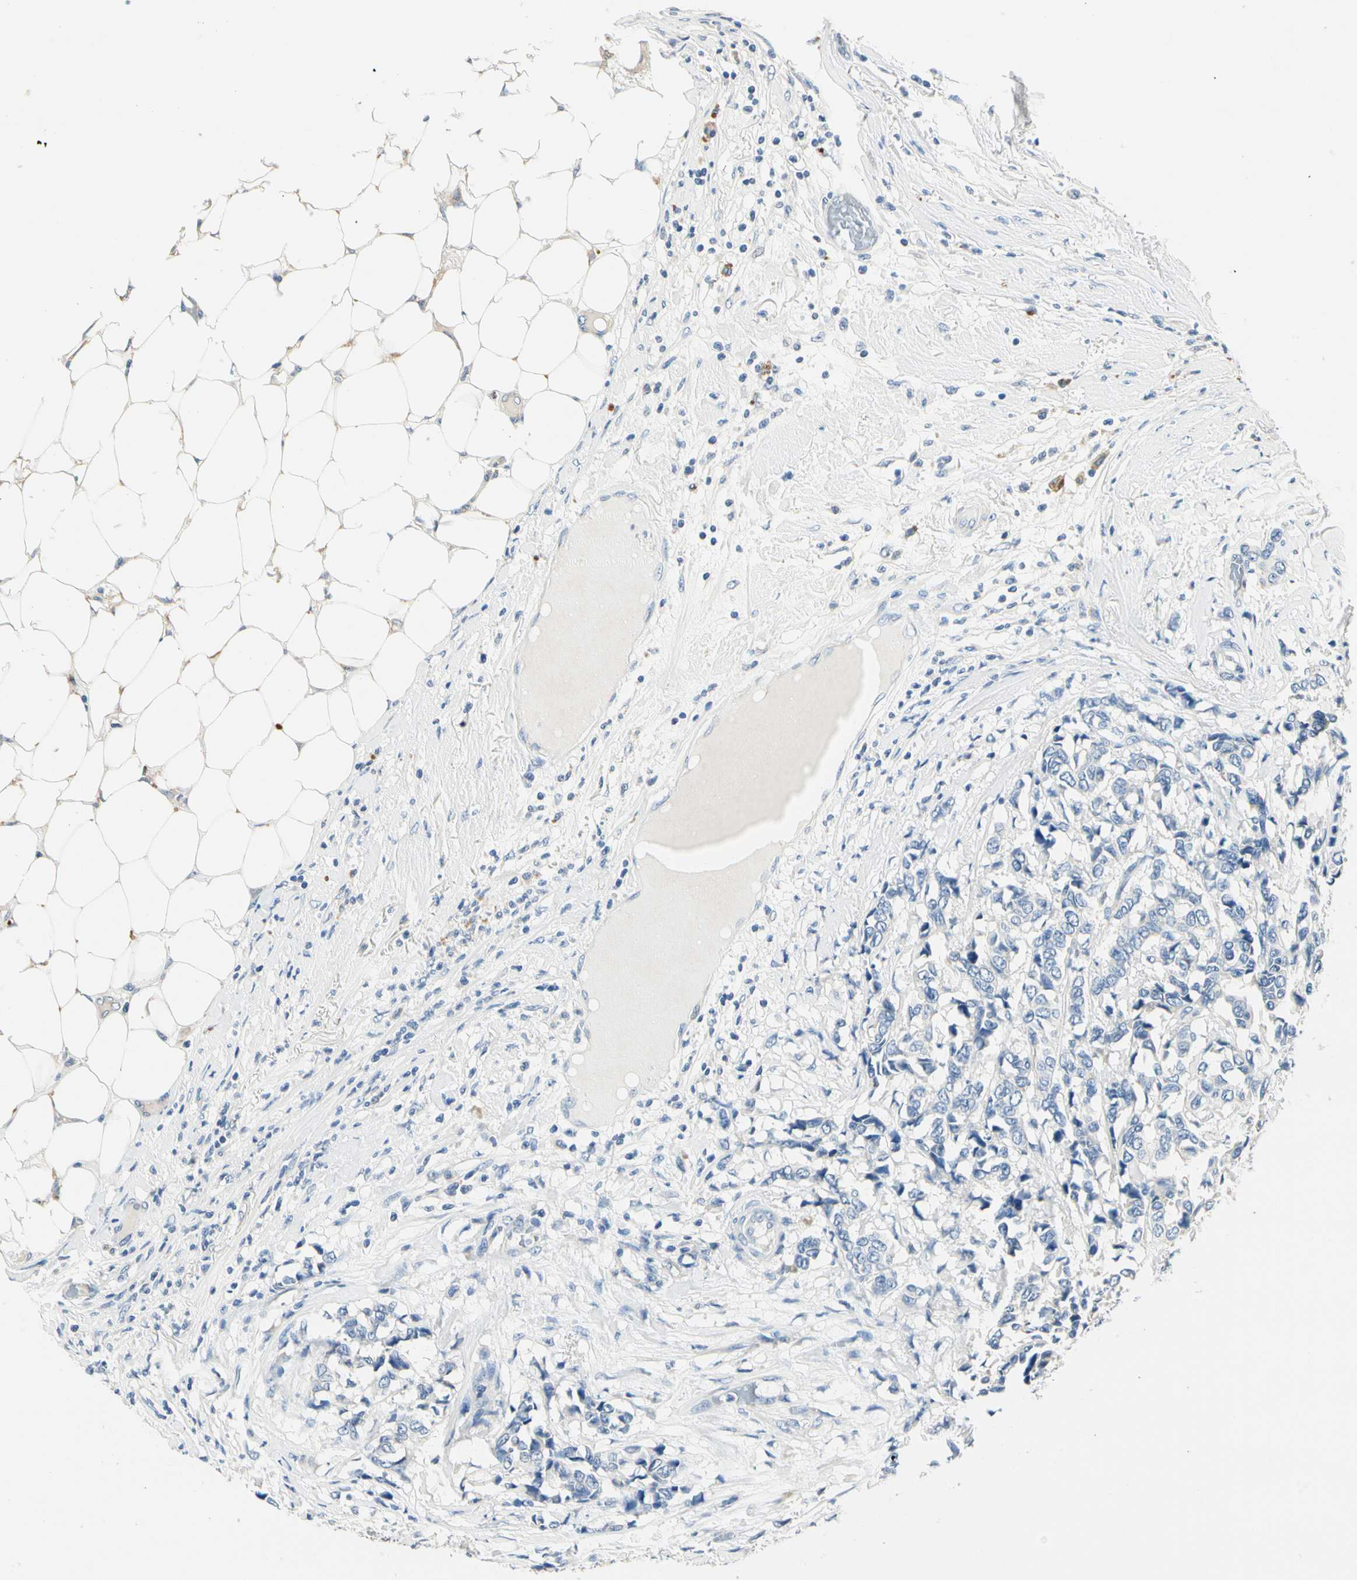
{"staining": {"intensity": "negative", "quantity": "none", "location": "none"}, "tissue": "breast cancer", "cell_type": "Tumor cells", "image_type": "cancer", "snomed": [{"axis": "morphology", "description": "Duct carcinoma"}, {"axis": "topography", "description": "Breast"}], "caption": "Invasive ductal carcinoma (breast) stained for a protein using immunohistochemistry (IHC) displays no staining tumor cells.", "gene": "TGFBR3", "patient": {"sex": "female", "age": 87}}